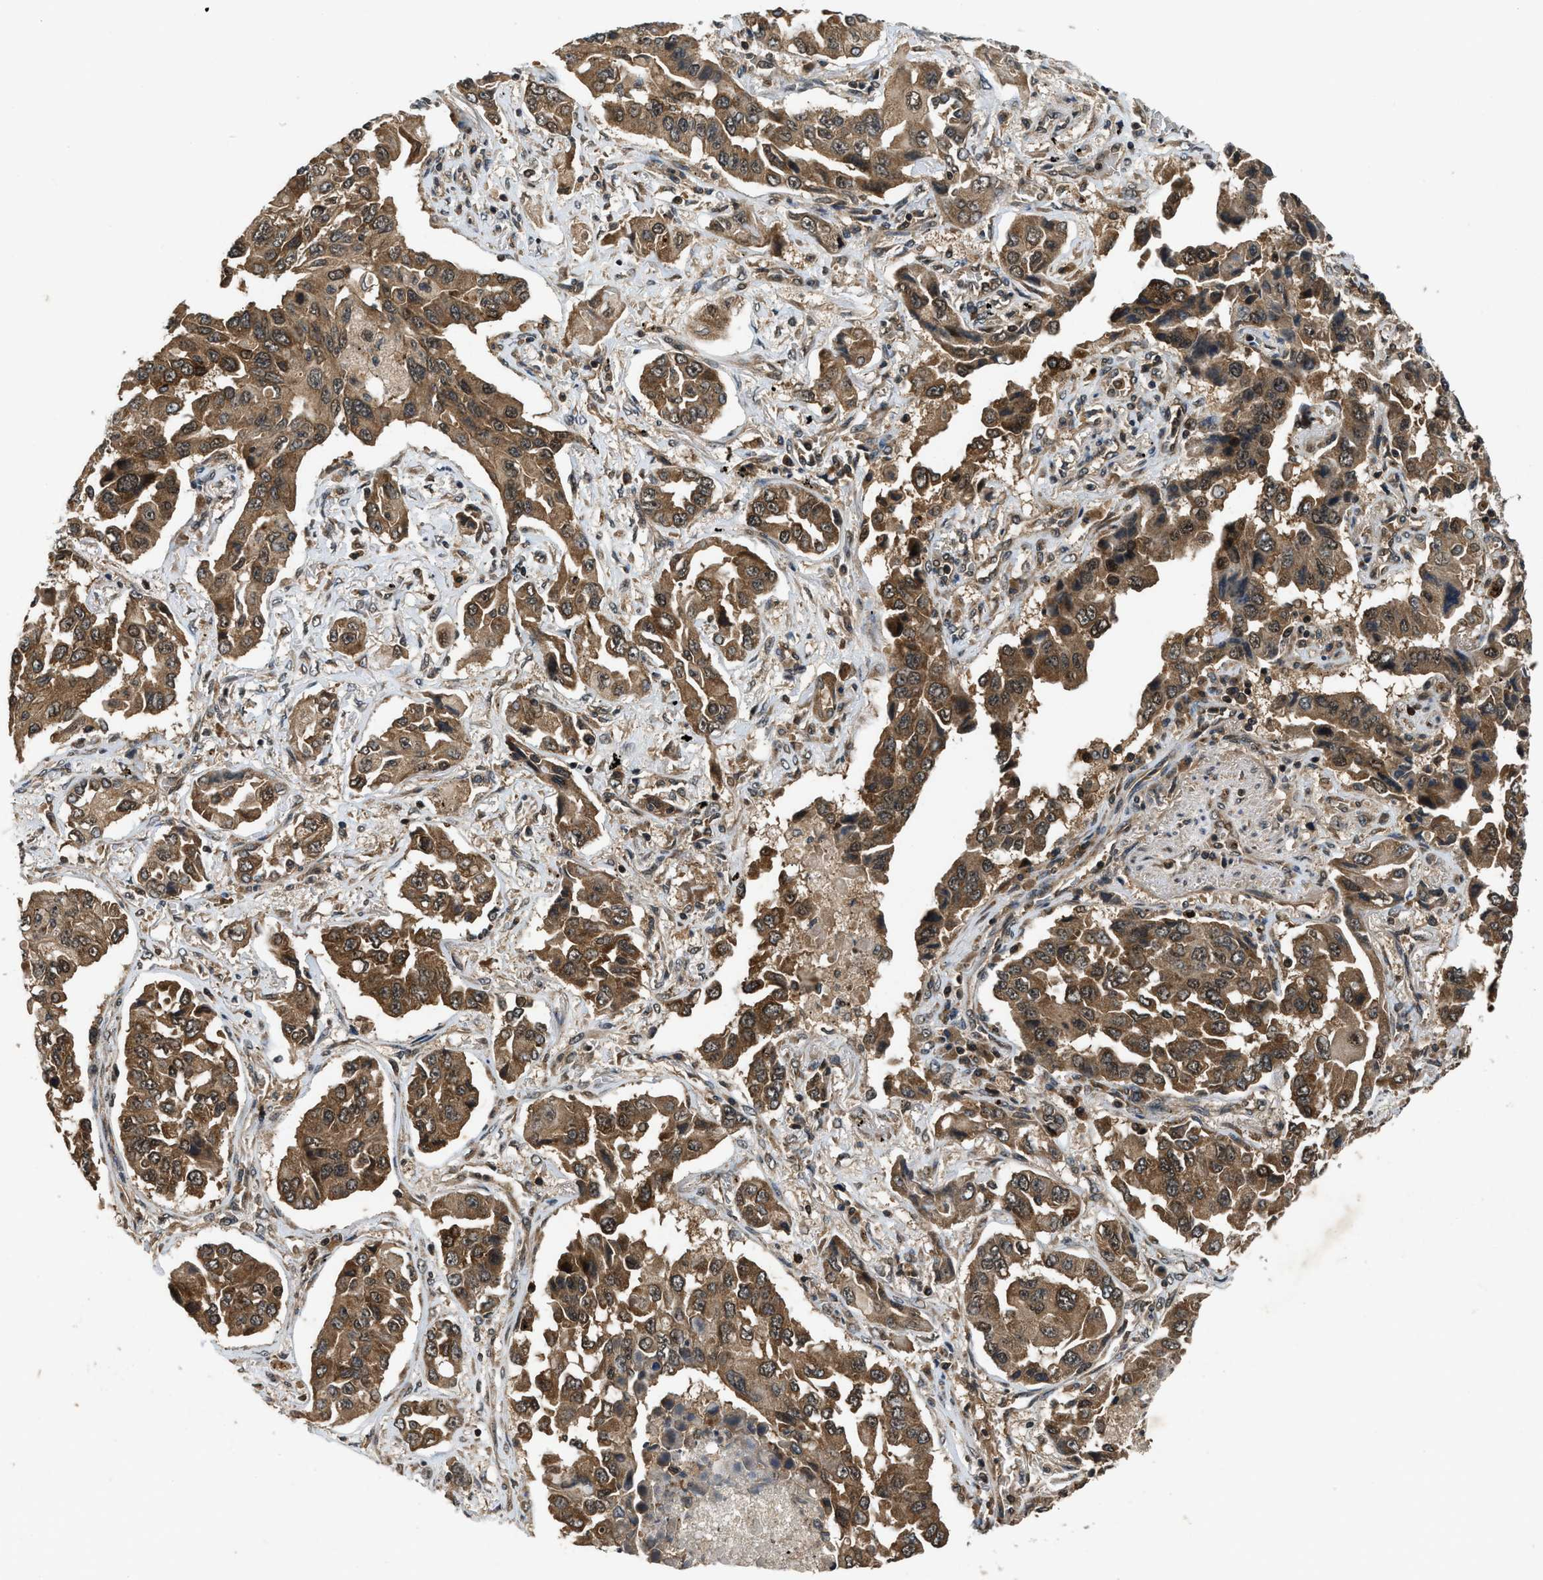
{"staining": {"intensity": "moderate", "quantity": ">75%", "location": "cytoplasmic/membranous"}, "tissue": "lung cancer", "cell_type": "Tumor cells", "image_type": "cancer", "snomed": [{"axis": "morphology", "description": "Adenocarcinoma, NOS"}, {"axis": "topography", "description": "Lung"}], "caption": "The photomicrograph displays a brown stain indicating the presence of a protein in the cytoplasmic/membranous of tumor cells in lung adenocarcinoma. Nuclei are stained in blue.", "gene": "RPS6KB1", "patient": {"sex": "female", "age": 65}}